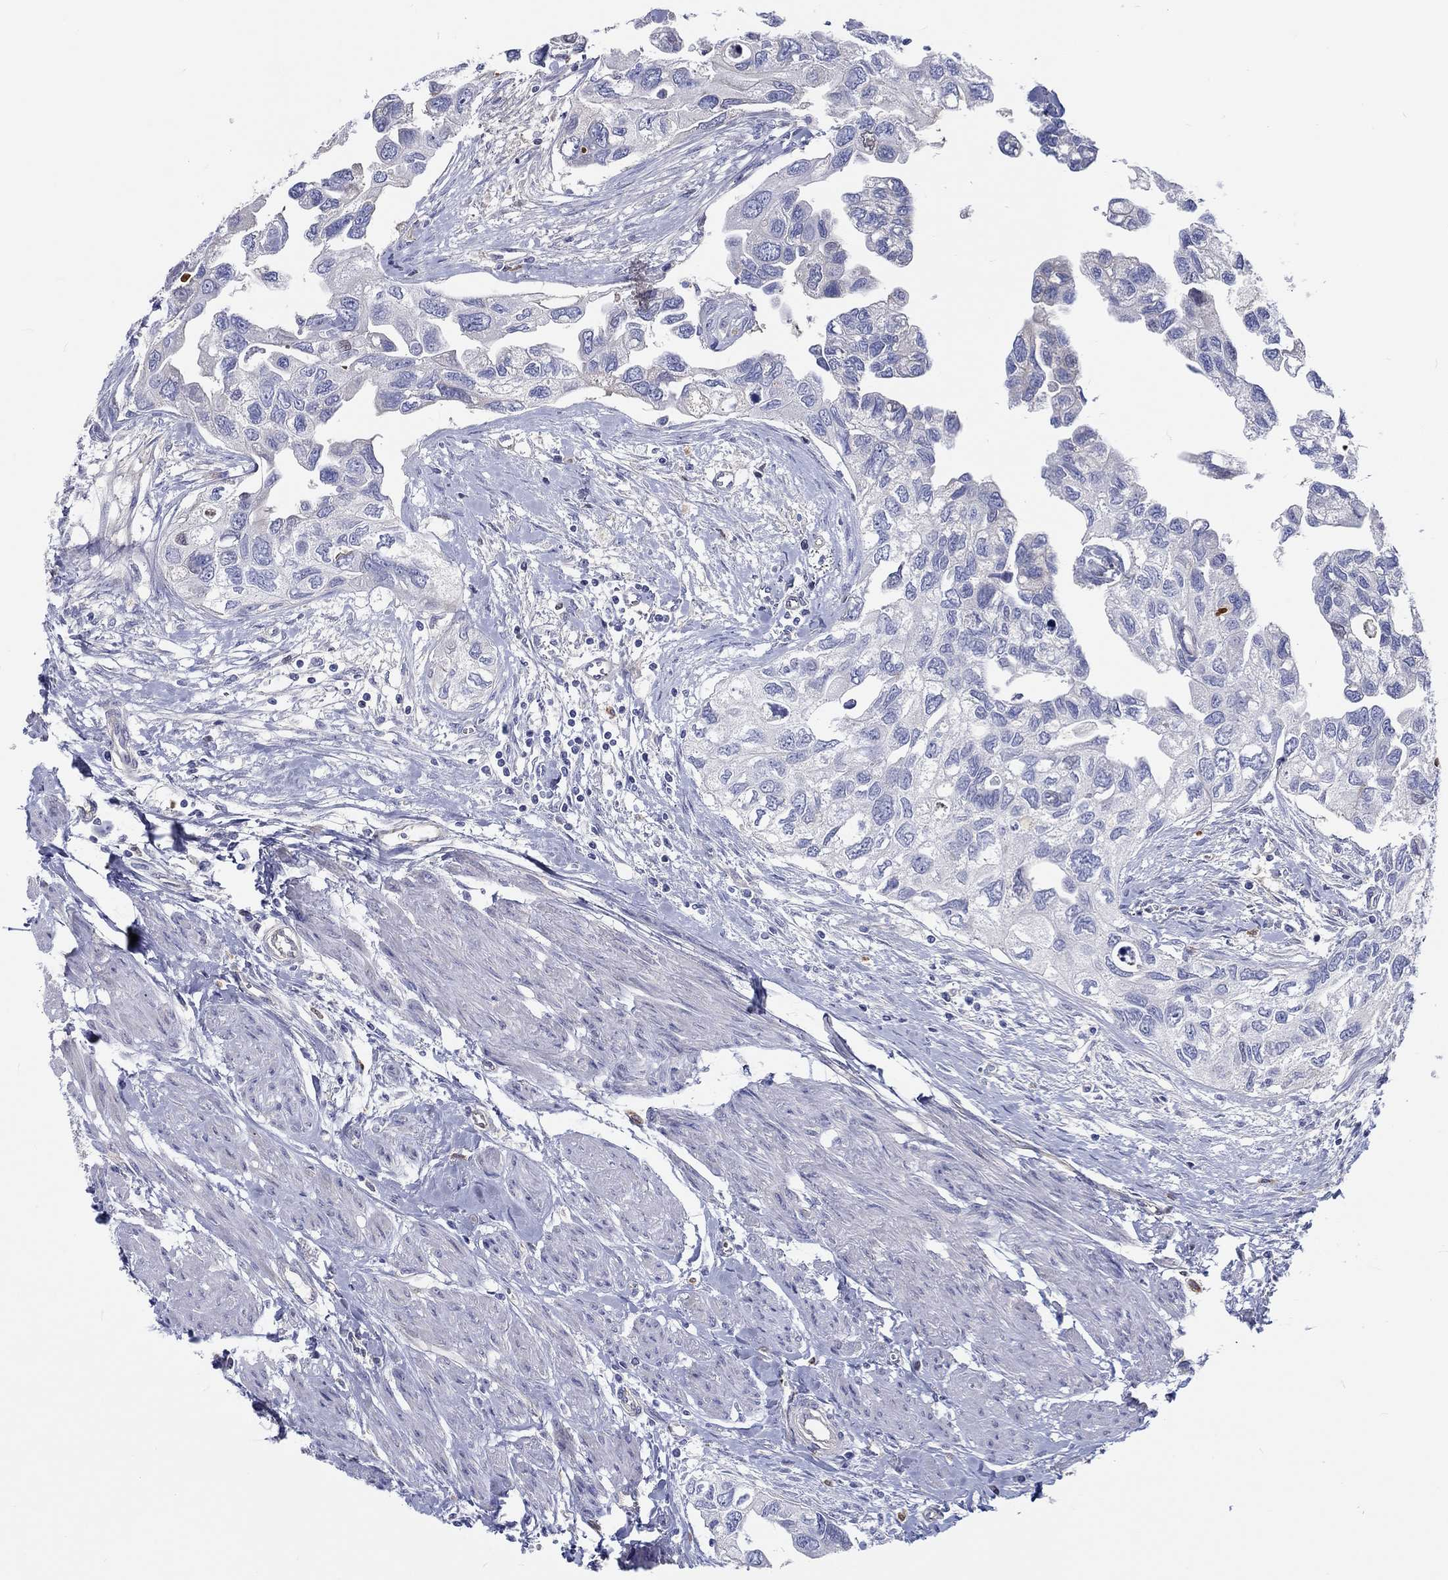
{"staining": {"intensity": "negative", "quantity": "none", "location": "none"}, "tissue": "urothelial cancer", "cell_type": "Tumor cells", "image_type": "cancer", "snomed": [{"axis": "morphology", "description": "Urothelial carcinoma, High grade"}, {"axis": "topography", "description": "Urinary bladder"}], "caption": "Tumor cells are negative for brown protein staining in urothelial cancer.", "gene": "CDY2B", "patient": {"sex": "male", "age": 59}}